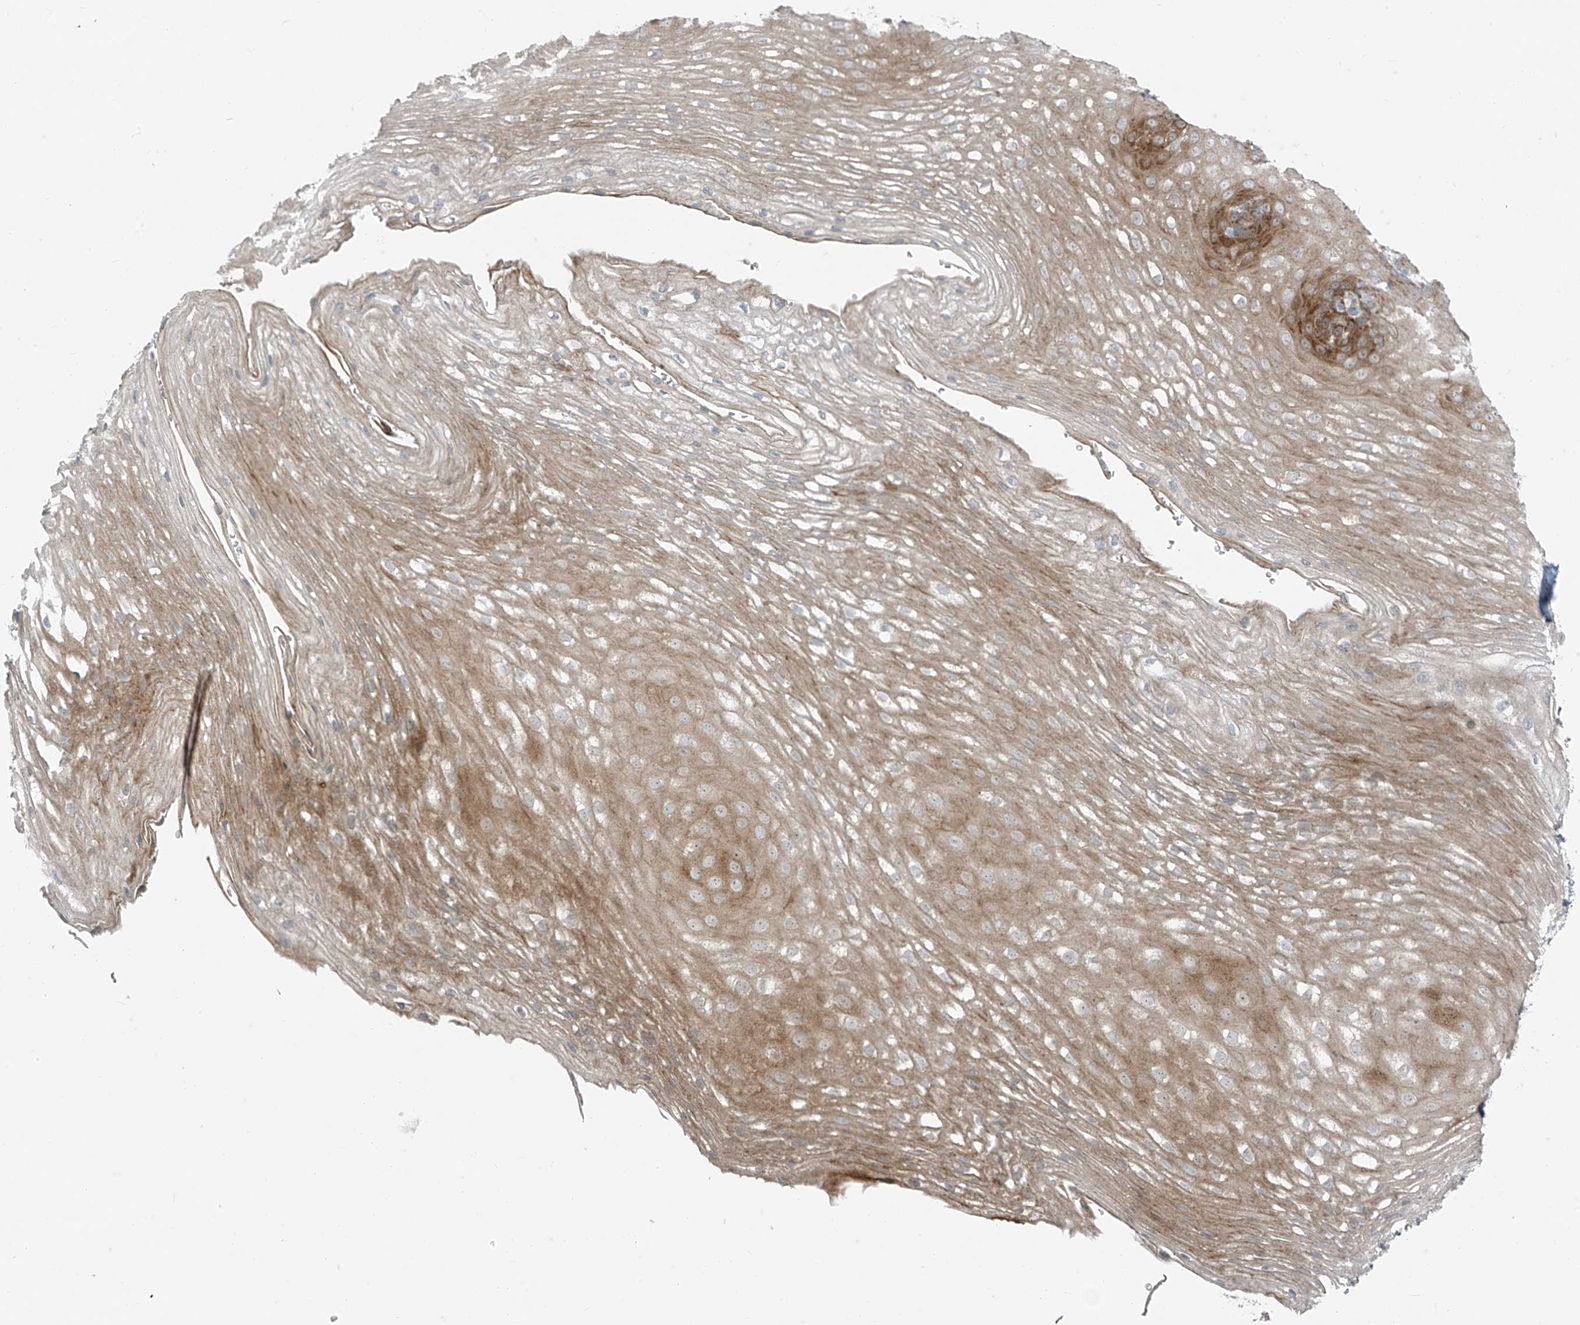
{"staining": {"intensity": "moderate", "quantity": ">75%", "location": "cytoplasmic/membranous"}, "tissue": "esophagus", "cell_type": "Squamous epithelial cells", "image_type": "normal", "snomed": [{"axis": "morphology", "description": "Normal tissue, NOS"}, {"axis": "topography", "description": "Esophagus"}], "caption": "This histopathology image displays immunohistochemistry (IHC) staining of normal esophagus, with medium moderate cytoplasmic/membranous staining in about >75% of squamous epithelial cells.", "gene": "PPCS", "patient": {"sex": "female", "age": 66}}